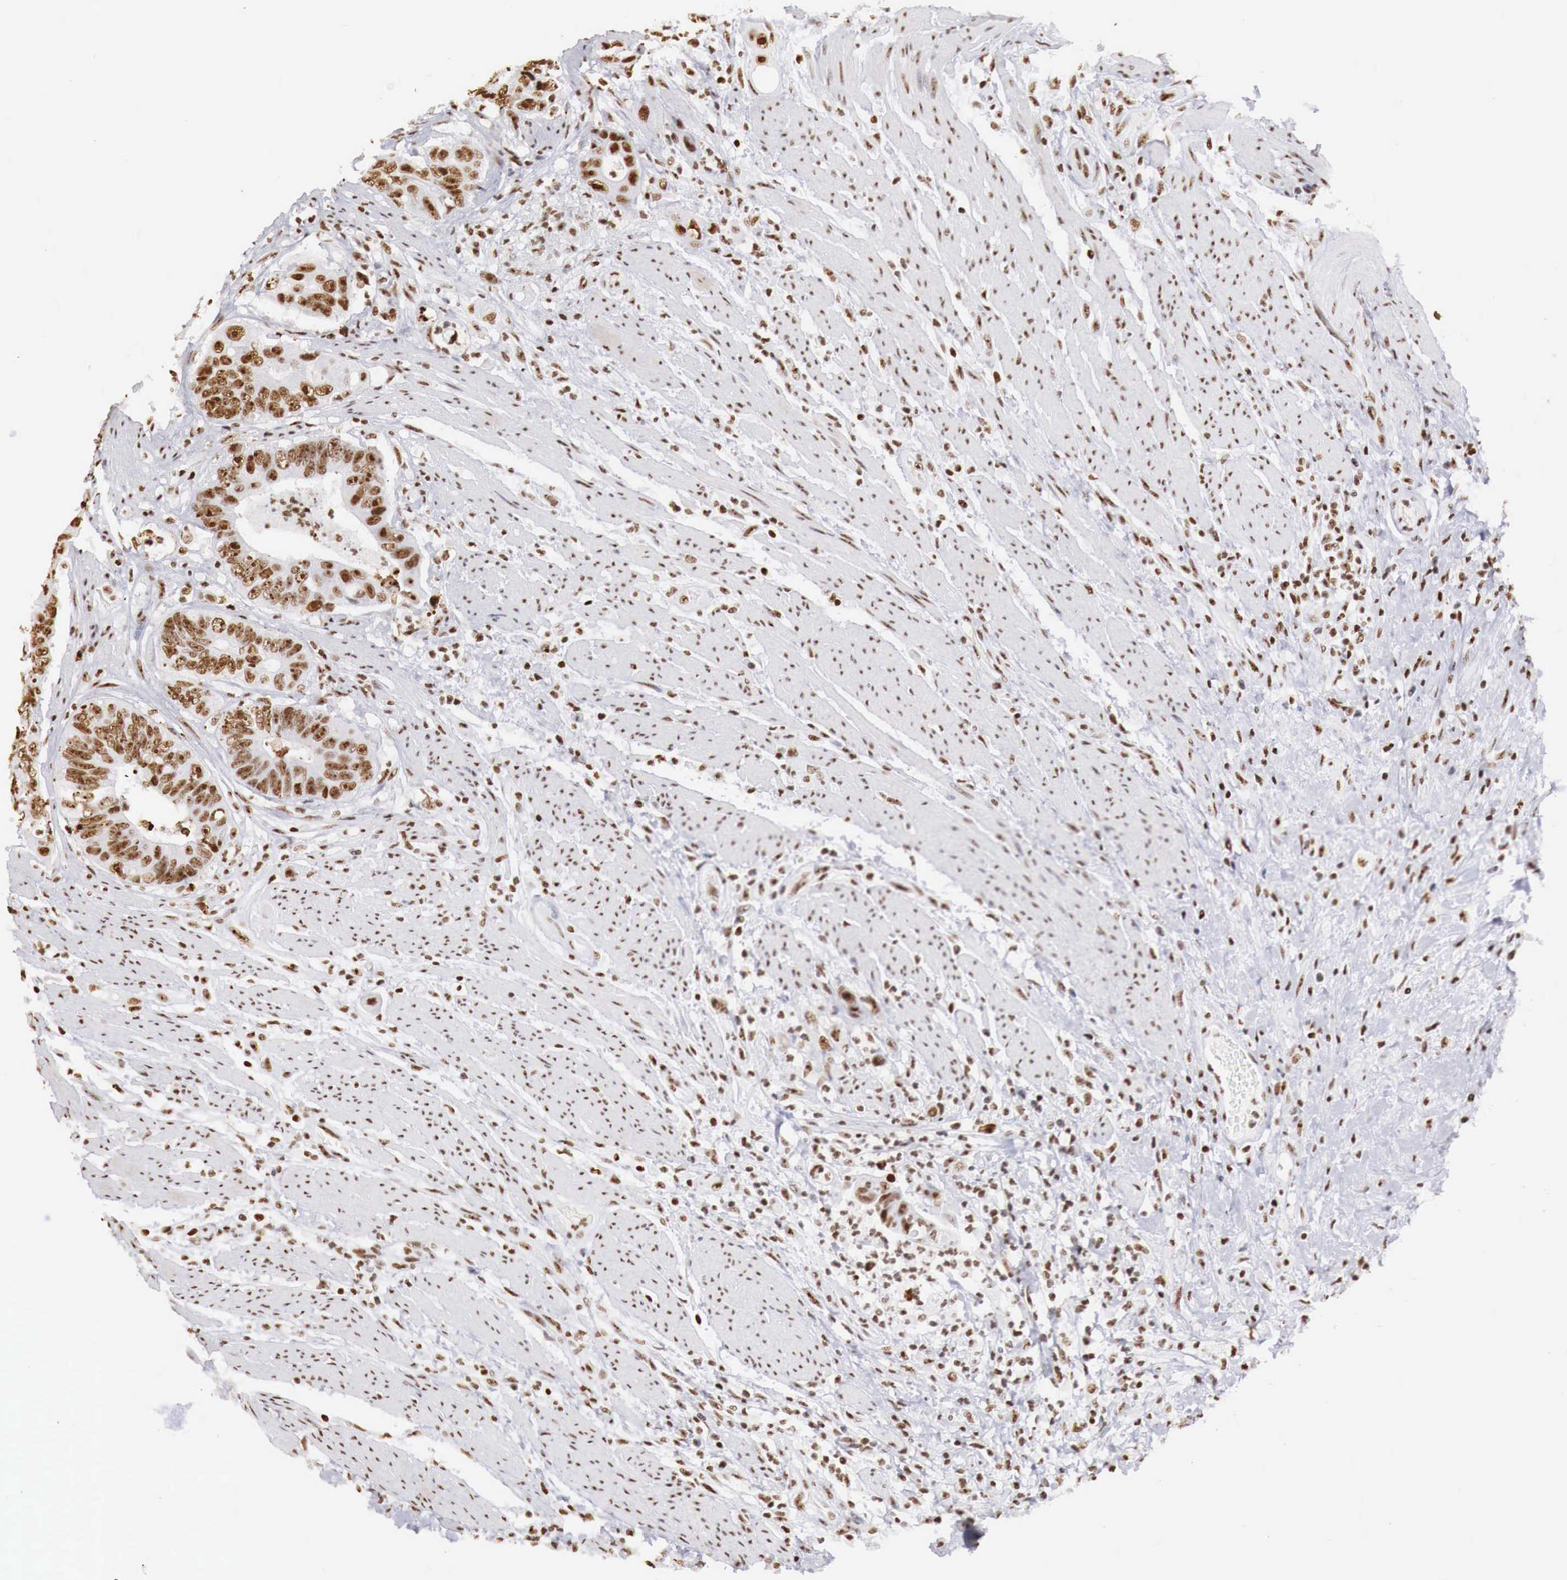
{"staining": {"intensity": "strong", "quantity": ">75%", "location": "nuclear"}, "tissue": "colorectal cancer", "cell_type": "Tumor cells", "image_type": "cancer", "snomed": [{"axis": "morphology", "description": "Adenocarcinoma, NOS"}, {"axis": "topography", "description": "Rectum"}], "caption": "Adenocarcinoma (colorectal) tissue shows strong nuclear expression in about >75% of tumor cells, visualized by immunohistochemistry.", "gene": "DKC1", "patient": {"sex": "female", "age": 65}}